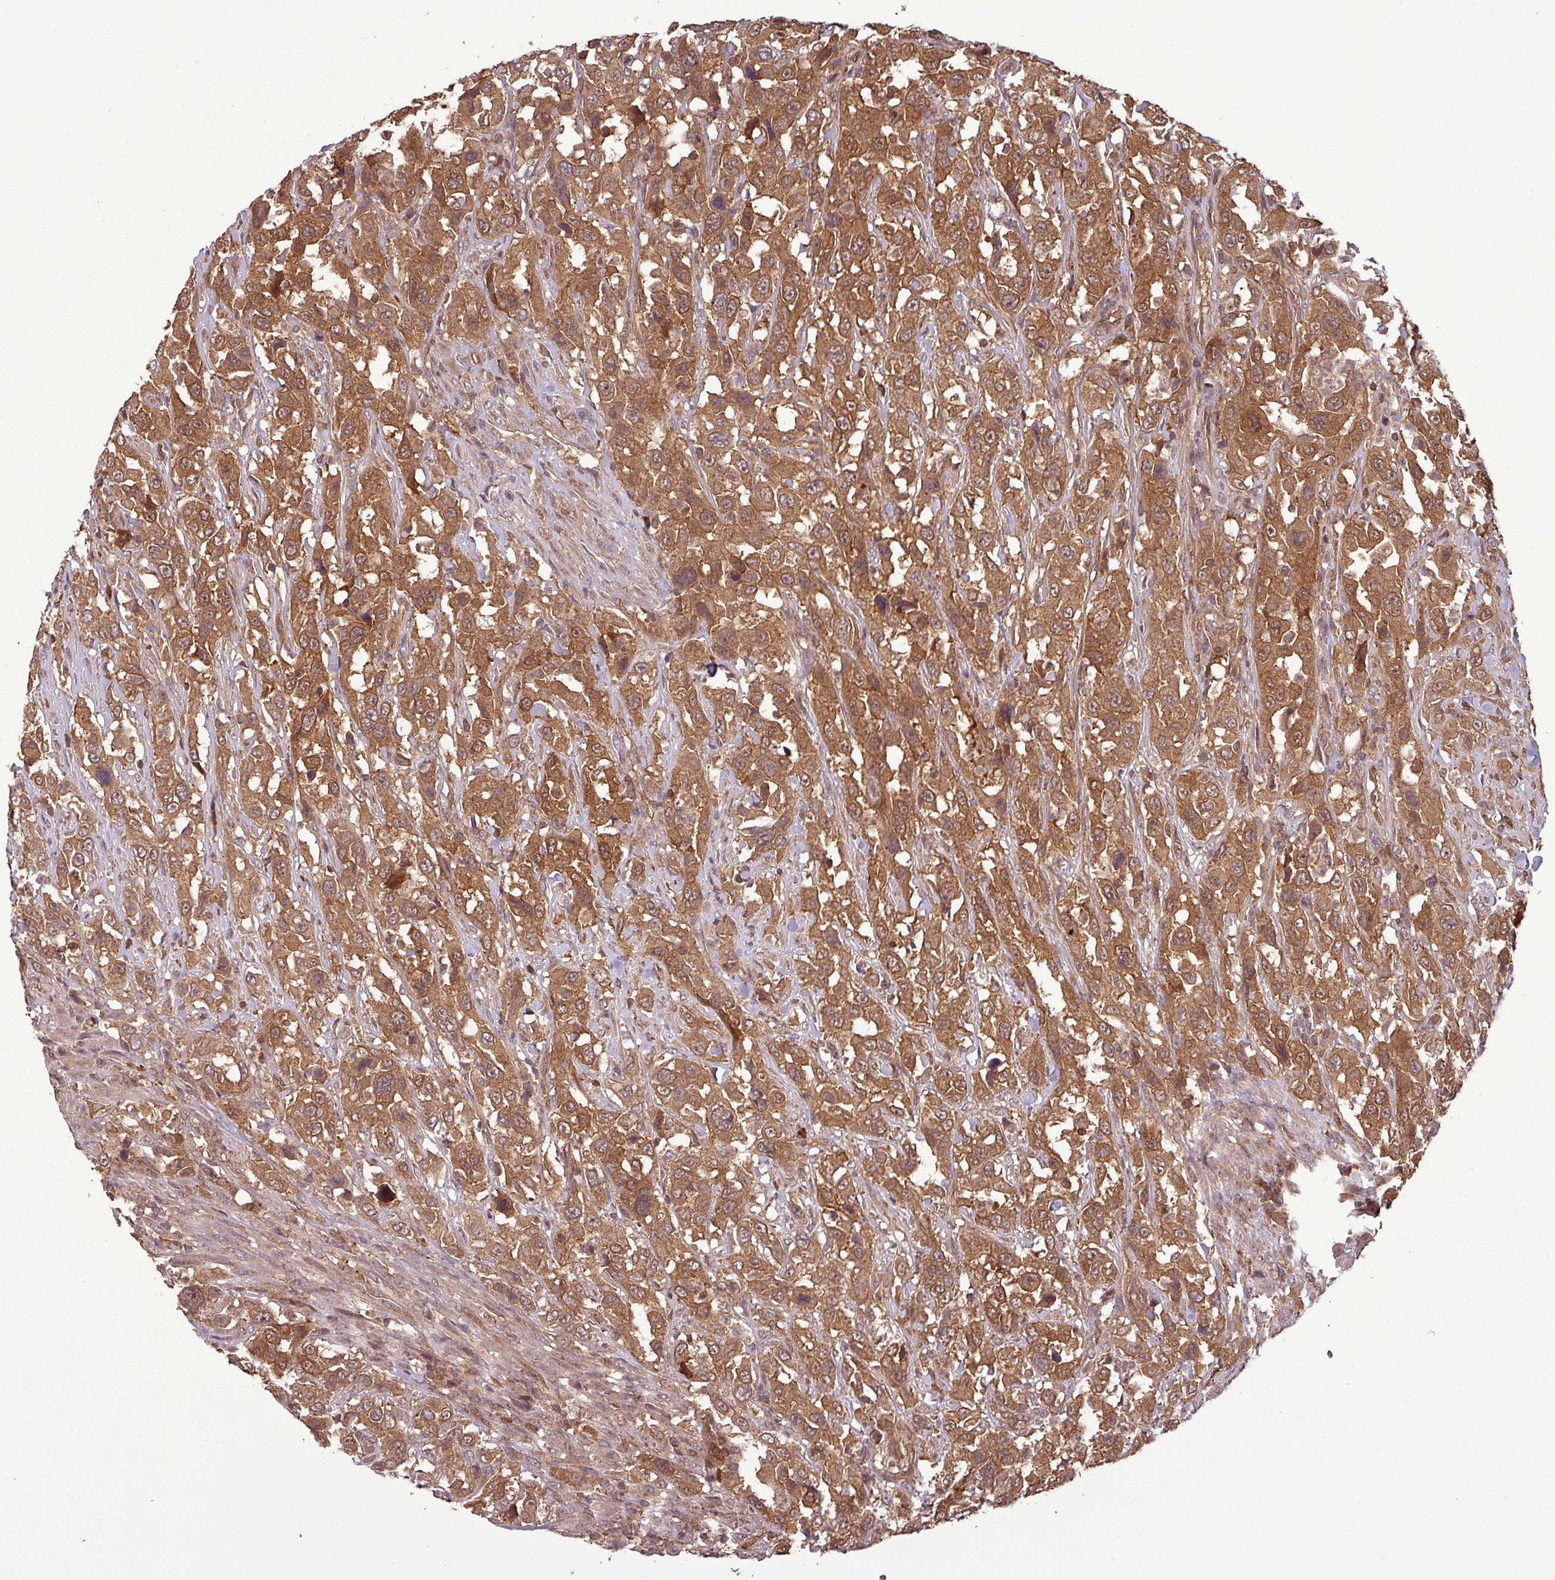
{"staining": {"intensity": "moderate", "quantity": ">75%", "location": "cytoplasmic/membranous"}, "tissue": "urothelial cancer", "cell_type": "Tumor cells", "image_type": "cancer", "snomed": [{"axis": "morphology", "description": "Urothelial carcinoma, High grade"}, {"axis": "topography", "description": "Urinary bladder"}], "caption": "Moderate cytoplasmic/membranous protein staining is seen in approximately >75% of tumor cells in high-grade urothelial carcinoma.", "gene": "NT5C3A", "patient": {"sex": "male", "age": 61}}